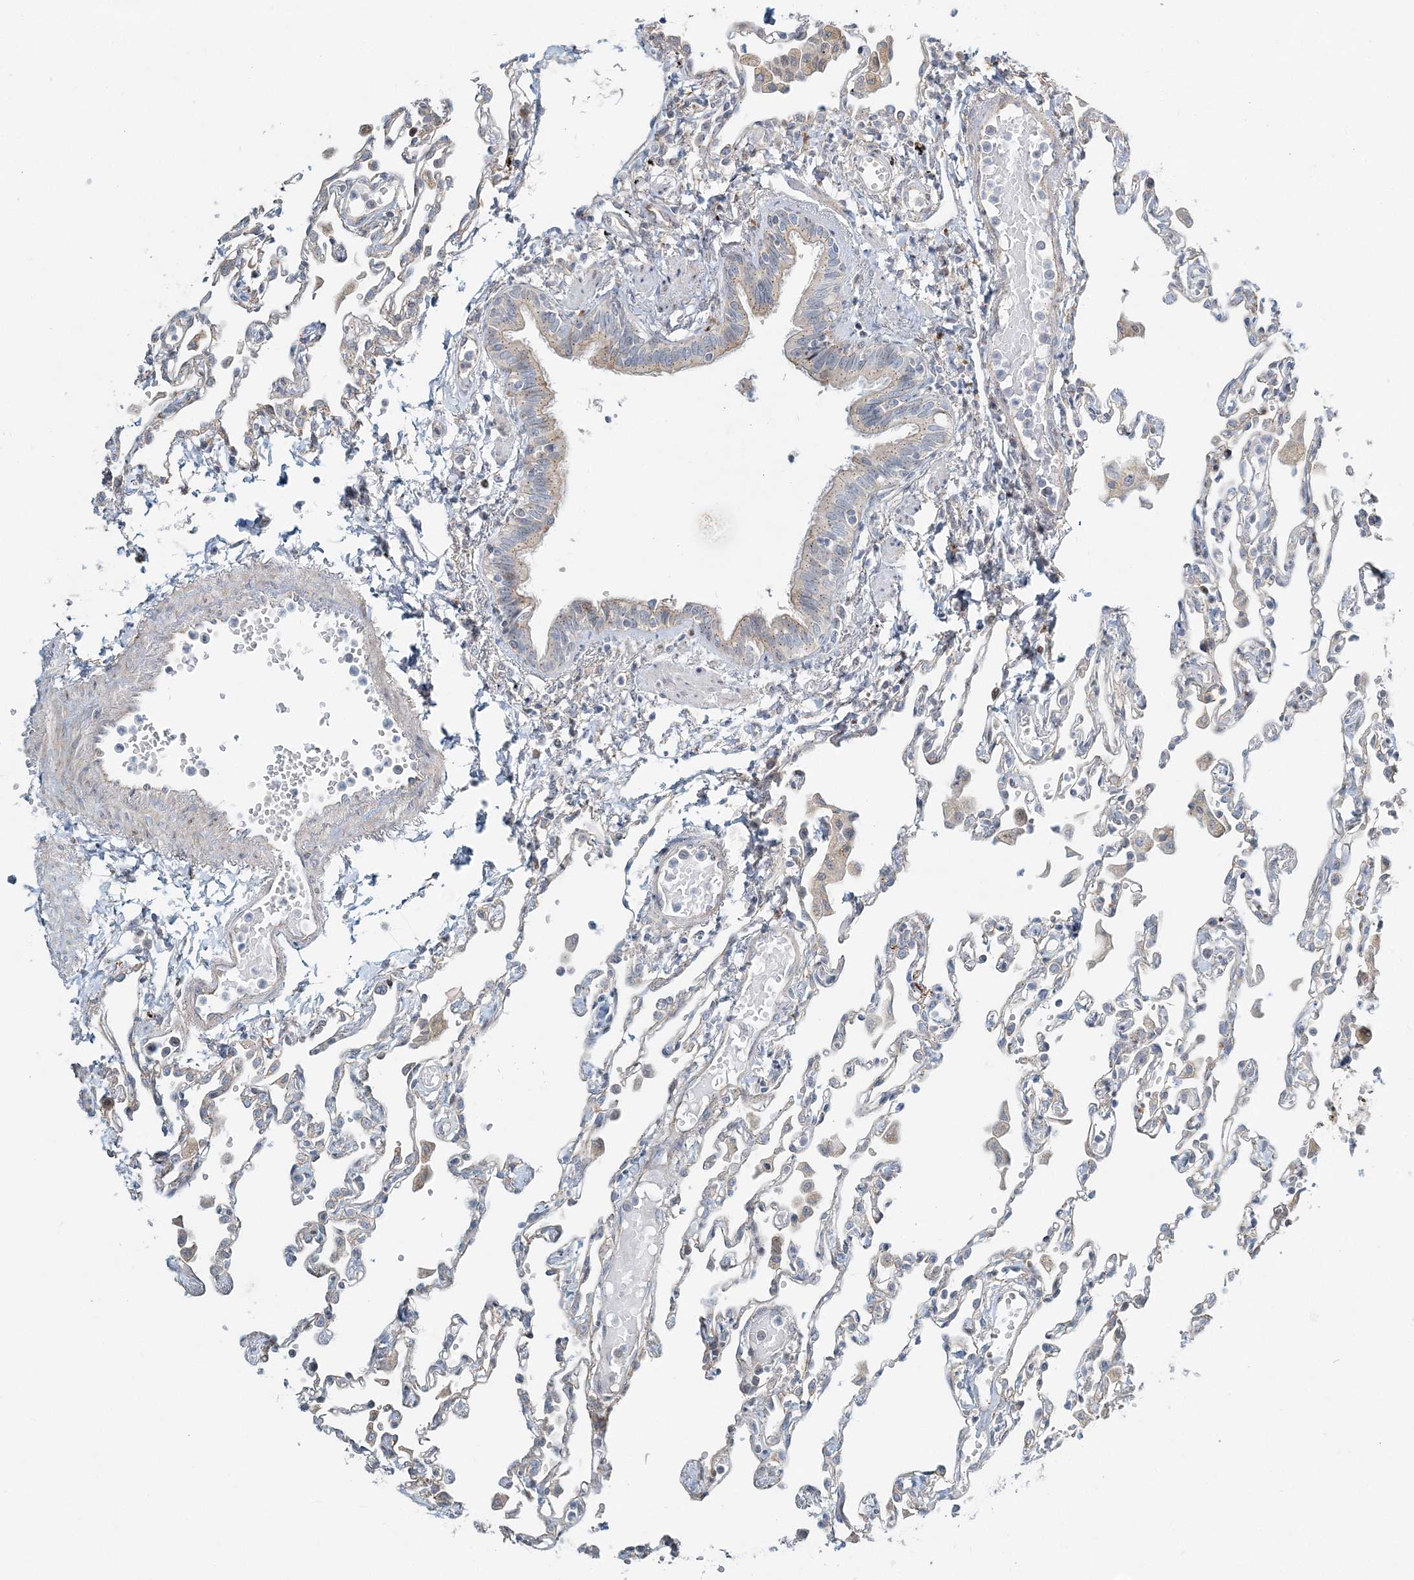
{"staining": {"intensity": "weak", "quantity": "<25%", "location": "cytoplasmic/membranous"}, "tissue": "lung", "cell_type": "Alveolar cells", "image_type": "normal", "snomed": [{"axis": "morphology", "description": "Normal tissue, NOS"}, {"axis": "topography", "description": "Bronchus"}, {"axis": "topography", "description": "Lung"}], "caption": "High magnification brightfield microscopy of benign lung stained with DAB (brown) and counterstained with hematoxylin (blue): alveolar cells show no significant expression.", "gene": "CXXC5", "patient": {"sex": "female", "age": 49}}